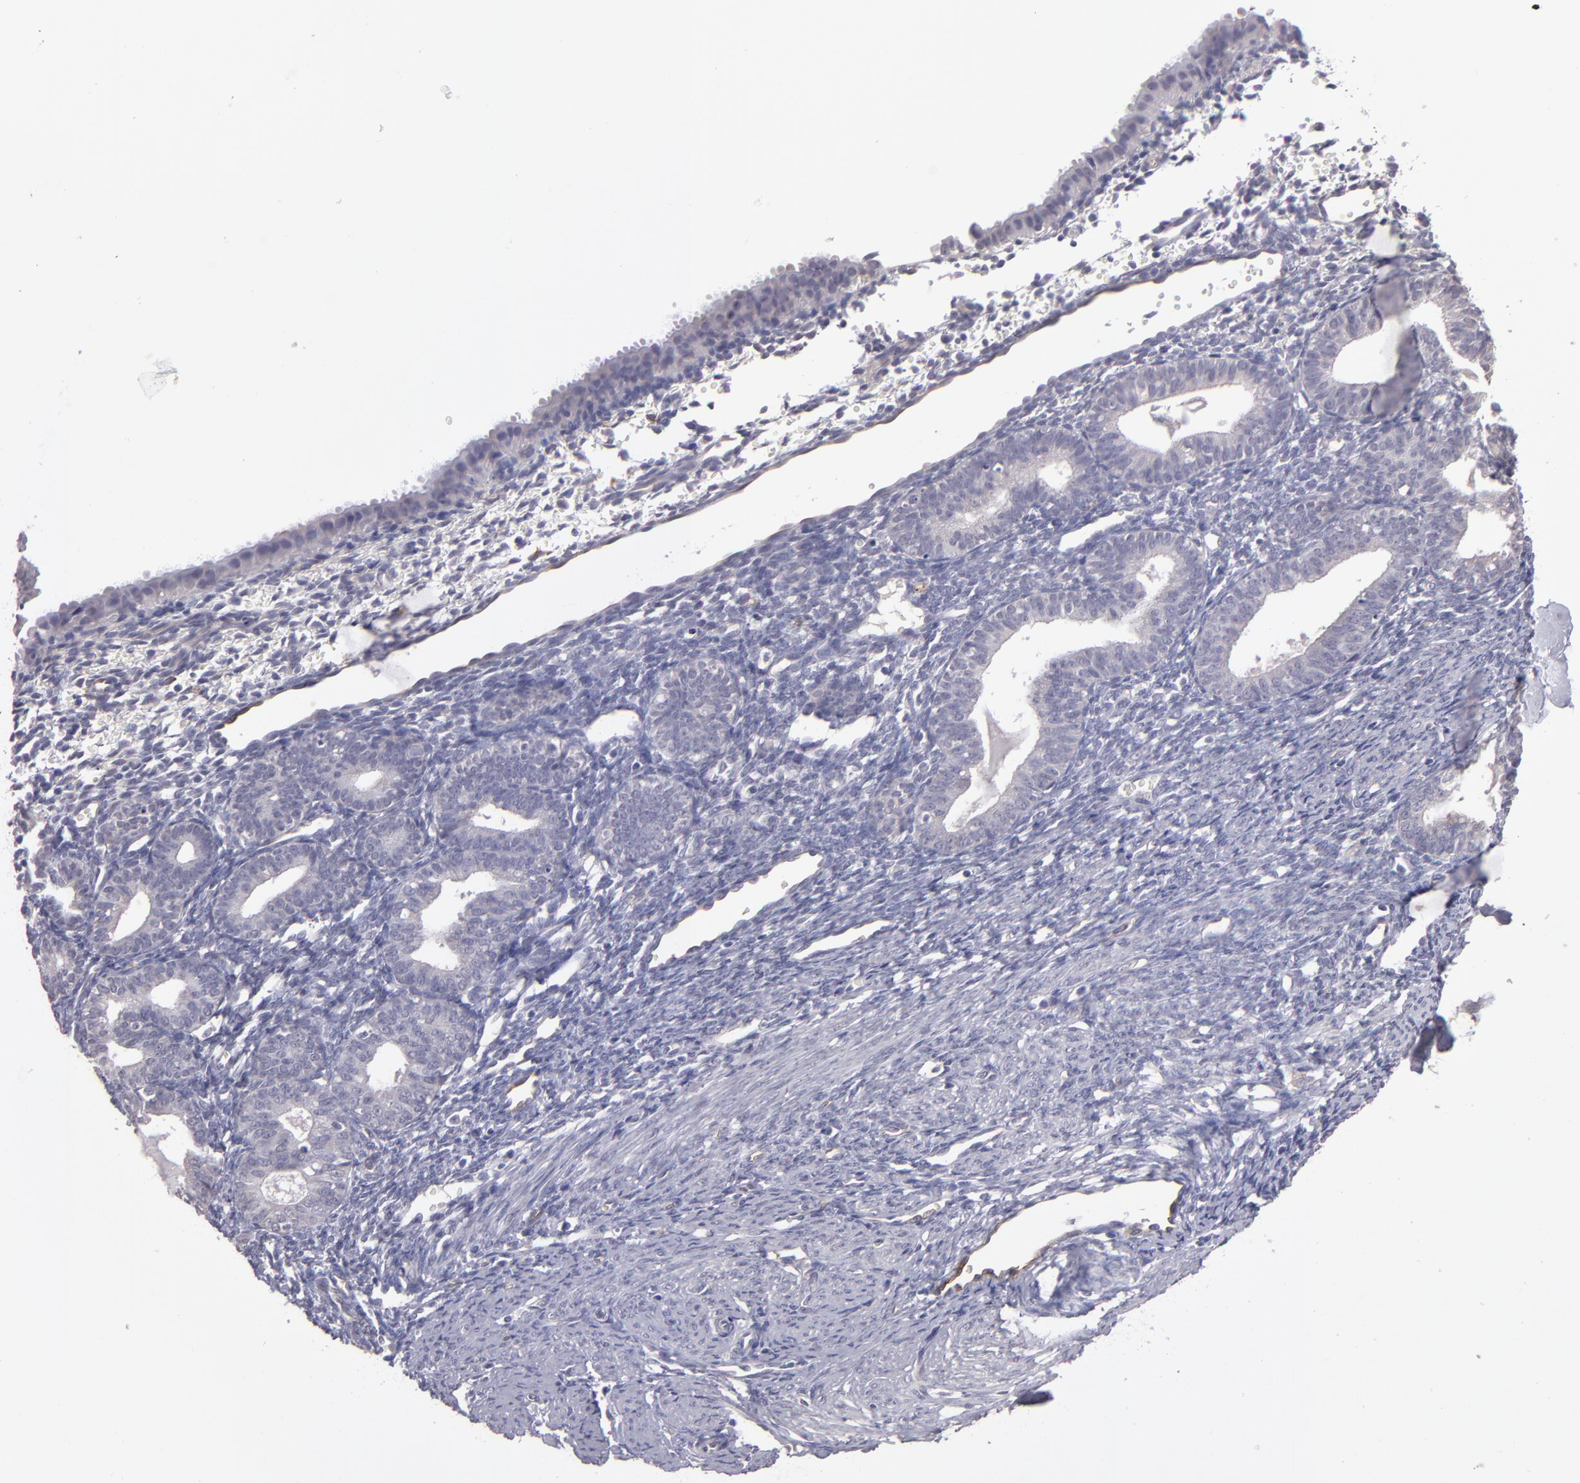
{"staining": {"intensity": "negative", "quantity": "none", "location": "none"}, "tissue": "endometrium", "cell_type": "Cells in endometrial stroma", "image_type": "normal", "snomed": [{"axis": "morphology", "description": "Normal tissue, NOS"}, {"axis": "topography", "description": "Endometrium"}], "caption": "The histopathology image demonstrates no significant expression in cells in endometrial stroma of endometrium. Nuclei are stained in blue.", "gene": "THBD", "patient": {"sex": "female", "age": 61}}